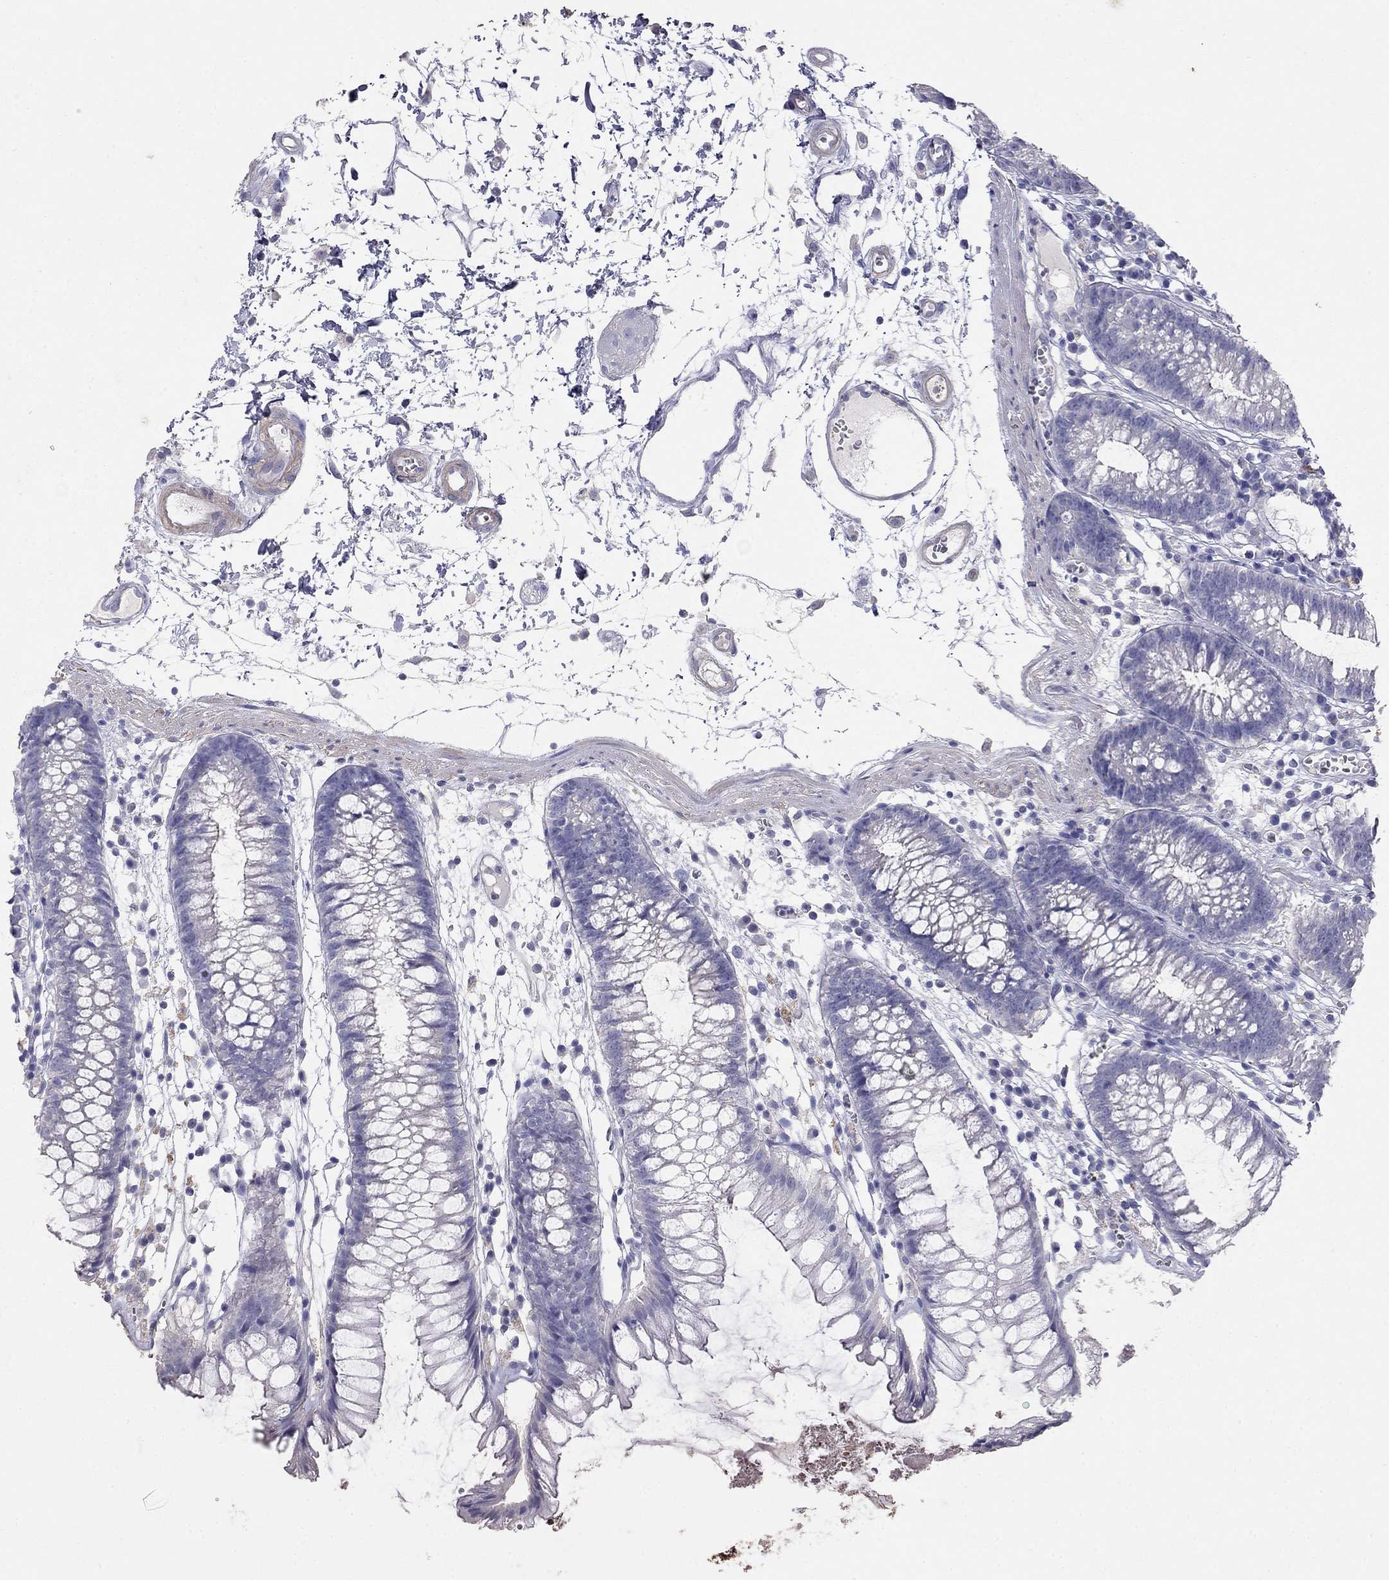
{"staining": {"intensity": "negative", "quantity": "none", "location": "none"}, "tissue": "colon", "cell_type": "Endothelial cells", "image_type": "normal", "snomed": [{"axis": "morphology", "description": "Normal tissue, NOS"}, {"axis": "morphology", "description": "Adenocarcinoma, NOS"}, {"axis": "topography", "description": "Colon"}], "caption": "DAB (3,3'-diaminobenzidine) immunohistochemical staining of benign colon displays no significant staining in endothelial cells. (Stains: DAB (3,3'-diaminobenzidine) IHC with hematoxylin counter stain, Microscopy: brightfield microscopy at high magnification).", "gene": "LY6H", "patient": {"sex": "male", "age": 65}}